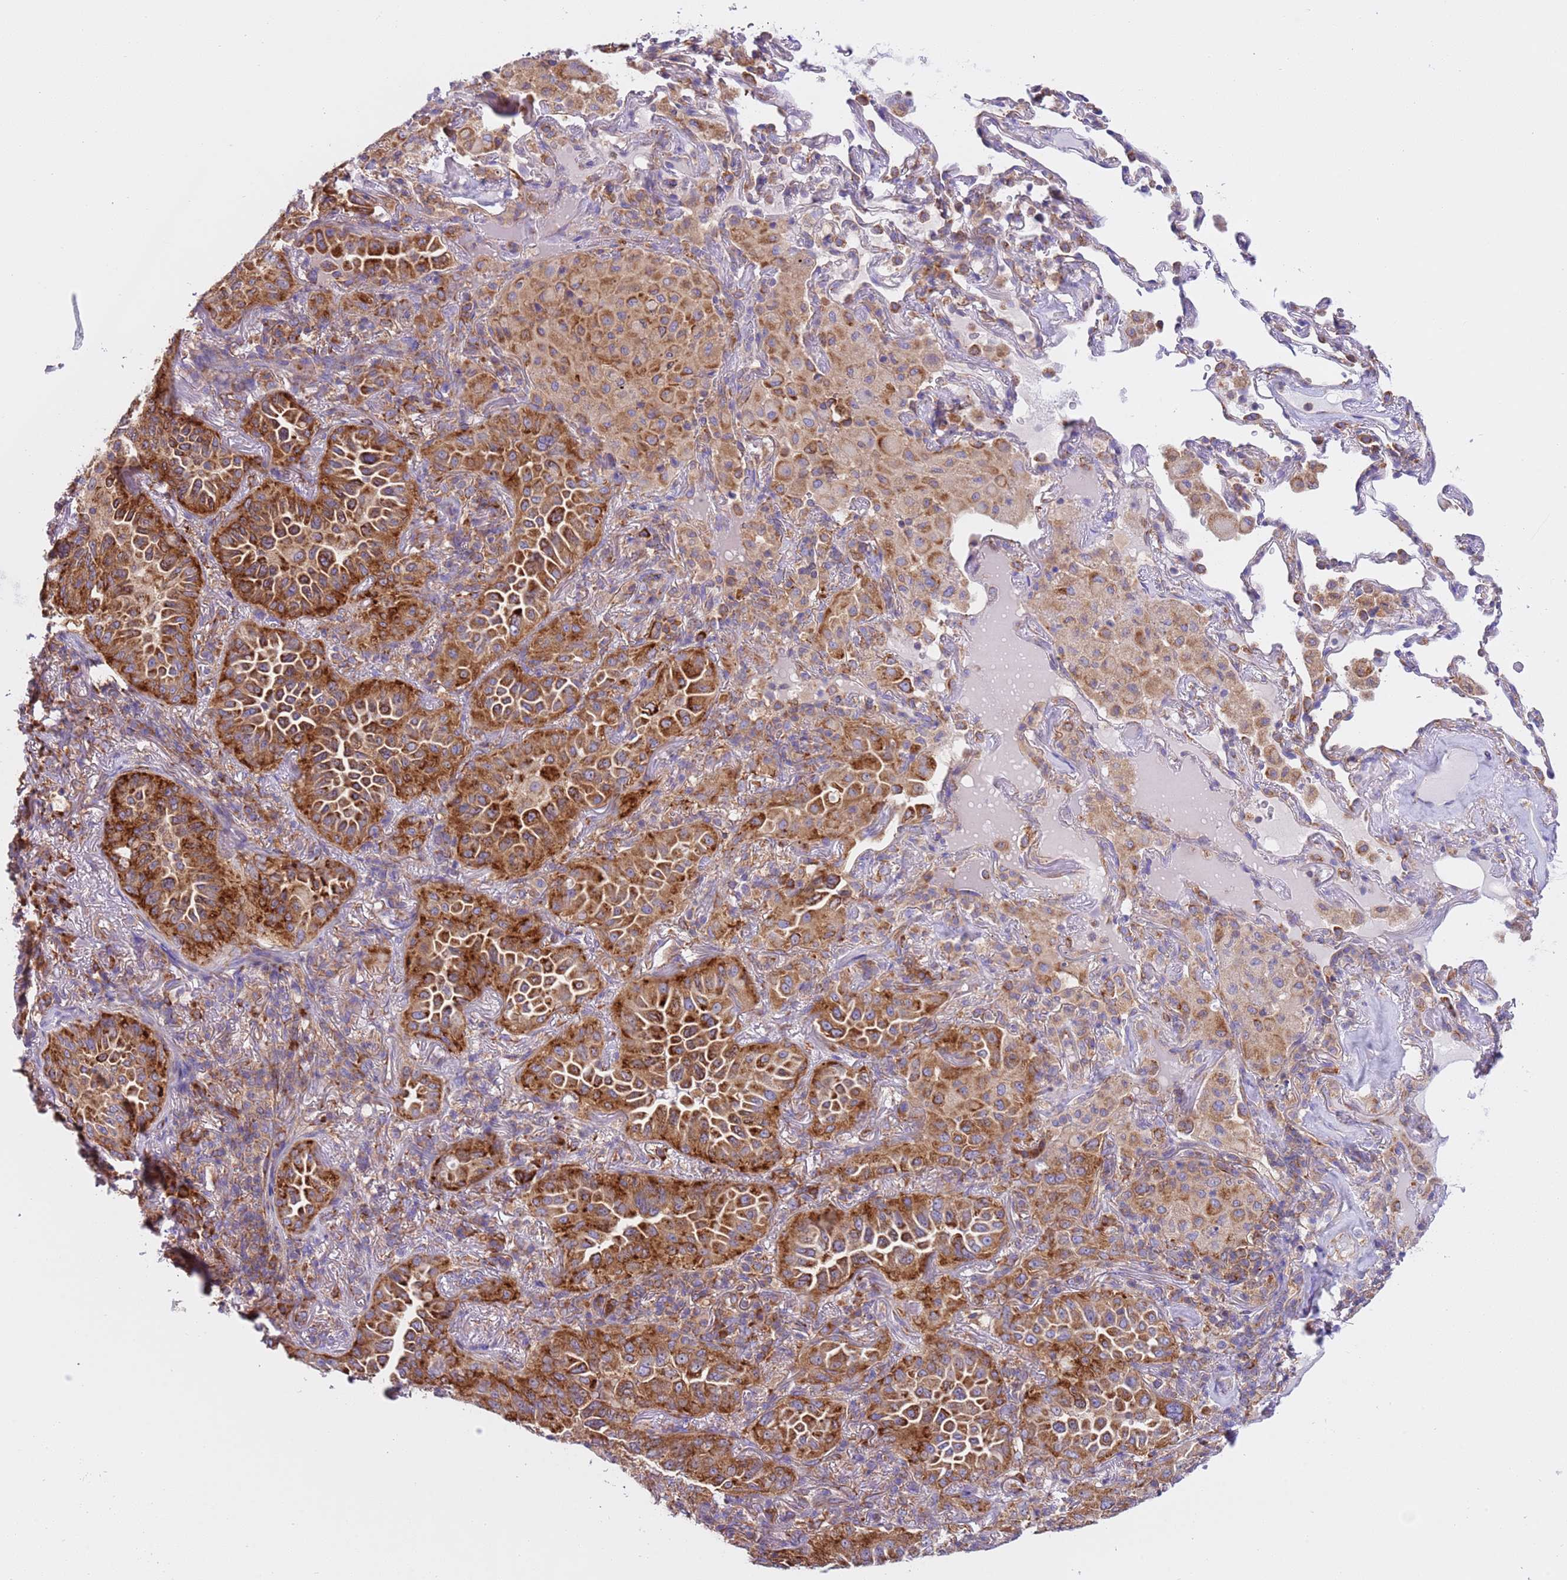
{"staining": {"intensity": "strong", "quantity": ">75%", "location": "cytoplasmic/membranous"}, "tissue": "lung cancer", "cell_type": "Tumor cells", "image_type": "cancer", "snomed": [{"axis": "morphology", "description": "Adenocarcinoma, NOS"}, {"axis": "topography", "description": "Lung"}], "caption": "Lung adenocarcinoma stained with IHC reveals strong cytoplasmic/membranous positivity in about >75% of tumor cells.", "gene": "VARS1", "patient": {"sex": "female", "age": 69}}